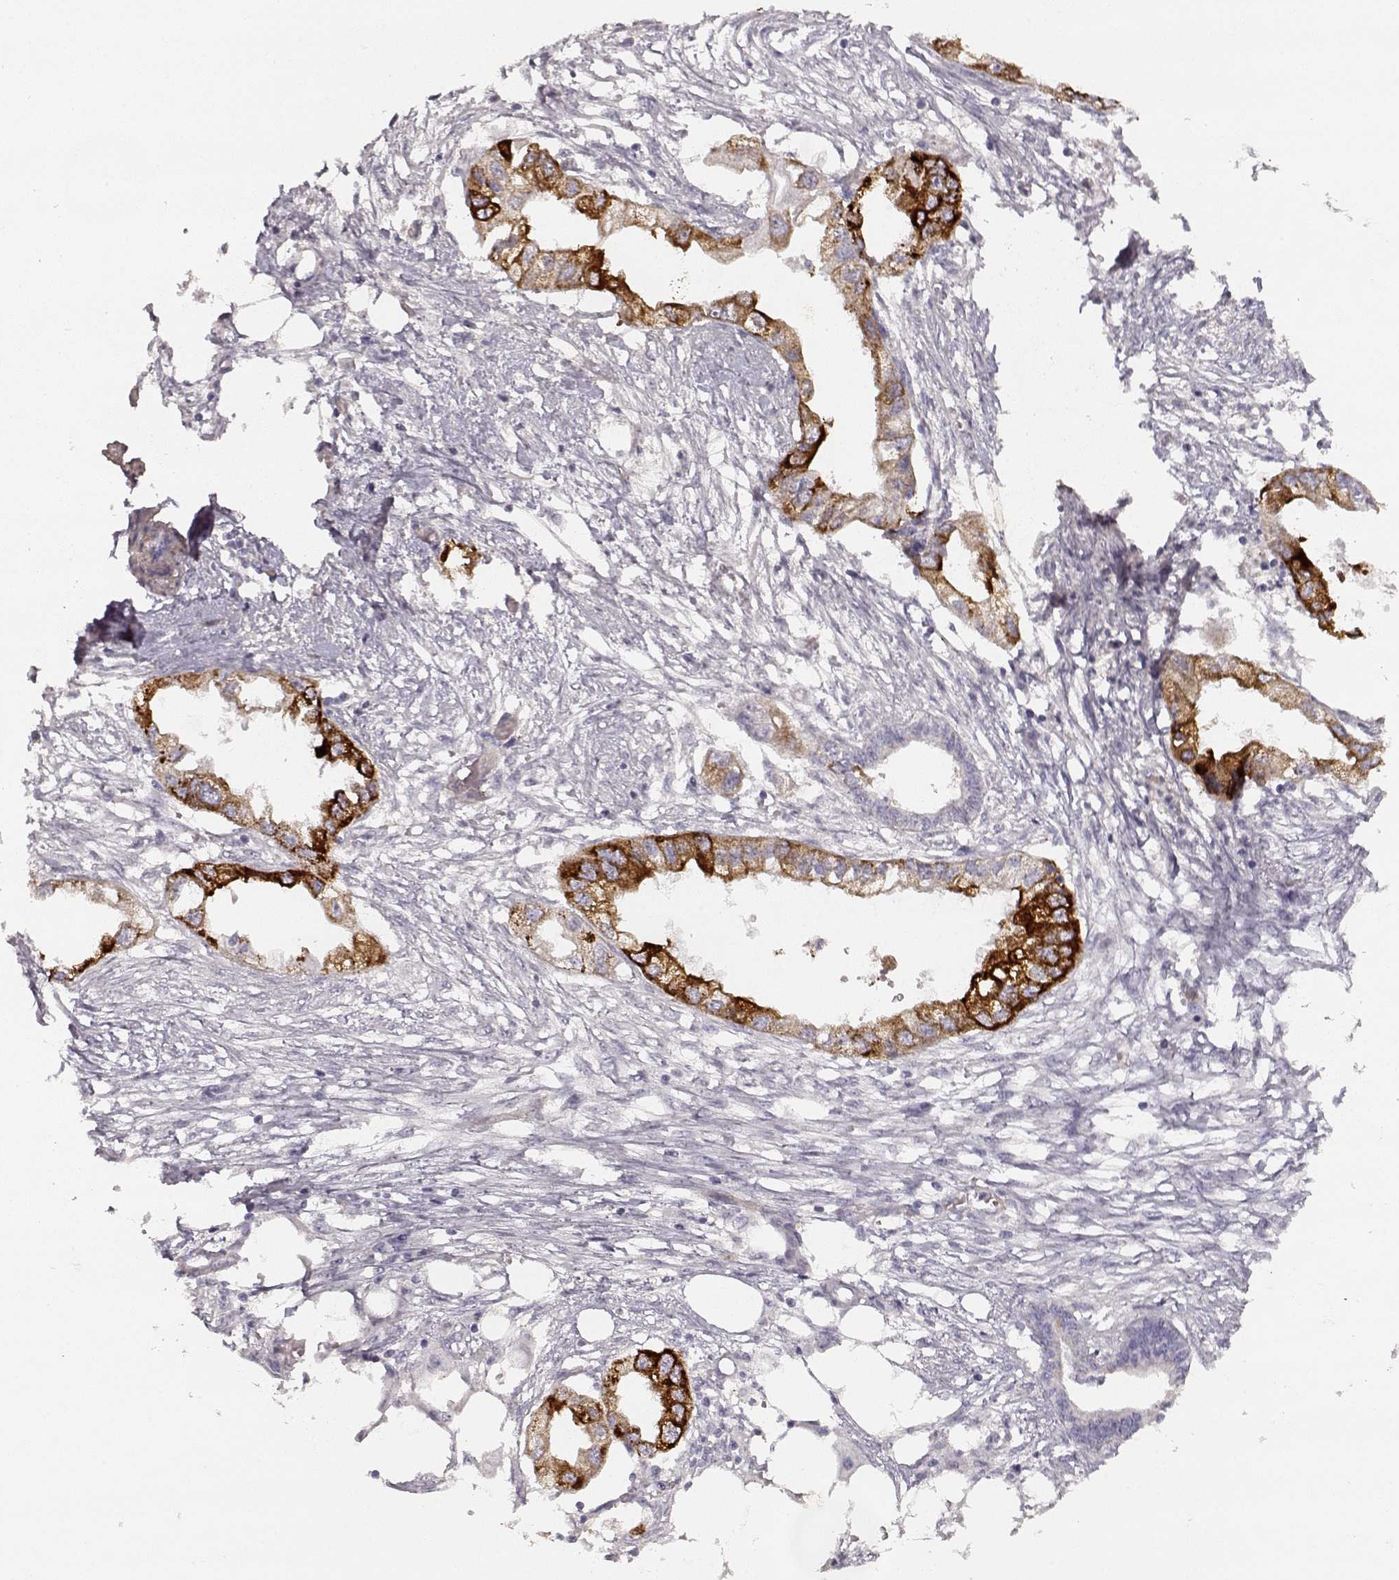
{"staining": {"intensity": "strong", "quantity": ">75%", "location": "cytoplasmic/membranous"}, "tissue": "endometrial cancer", "cell_type": "Tumor cells", "image_type": "cancer", "snomed": [{"axis": "morphology", "description": "Adenocarcinoma, NOS"}, {"axis": "morphology", "description": "Adenocarcinoma, metastatic, NOS"}, {"axis": "topography", "description": "Adipose tissue"}, {"axis": "topography", "description": "Endometrium"}], "caption": "Immunohistochemical staining of human endometrial metastatic adenocarcinoma displays strong cytoplasmic/membranous protein positivity in approximately >75% of tumor cells. Immunohistochemistry (ihc) stains the protein of interest in brown and the nuclei are stained blue.", "gene": "LAMC1", "patient": {"sex": "female", "age": 67}}